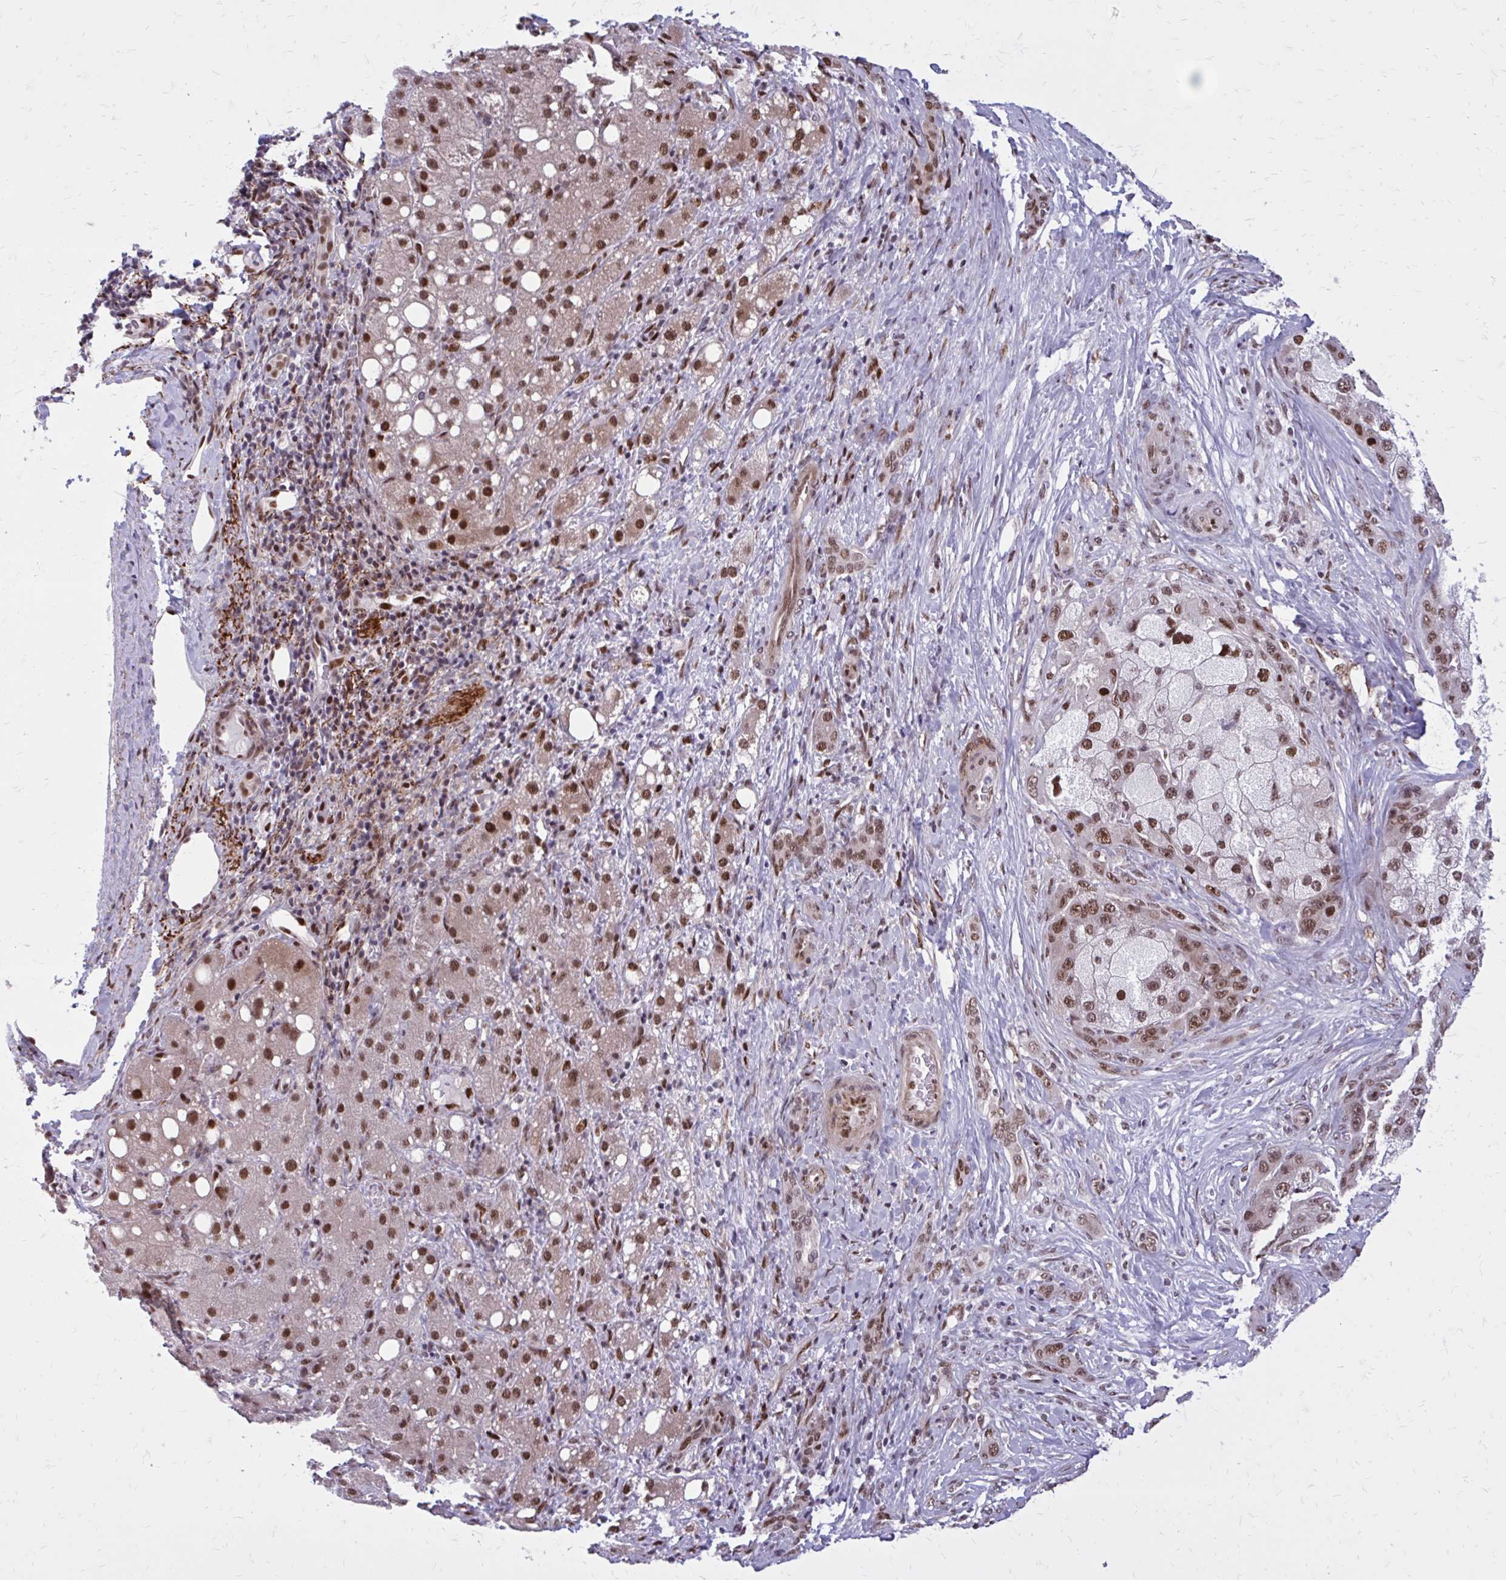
{"staining": {"intensity": "moderate", "quantity": "25%-75%", "location": "cytoplasmic/membranous,nuclear"}, "tissue": "liver cancer", "cell_type": "Tumor cells", "image_type": "cancer", "snomed": [{"axis": "morphology", "description": "Carcinoma, Hepatocellular, NOS"}, {"axis": "topography", "description": "Liver"}], "caption": "The photomicrograph reveals immunohistochemical staining of hepatocellular carcinoma (liver). There is moderate cytoplasmic/membranous and nuclear staining is identified in about 25%-75% of tumor cells.", "gene": "PSME4", "patient": {"sex": "male", "age": 67}}